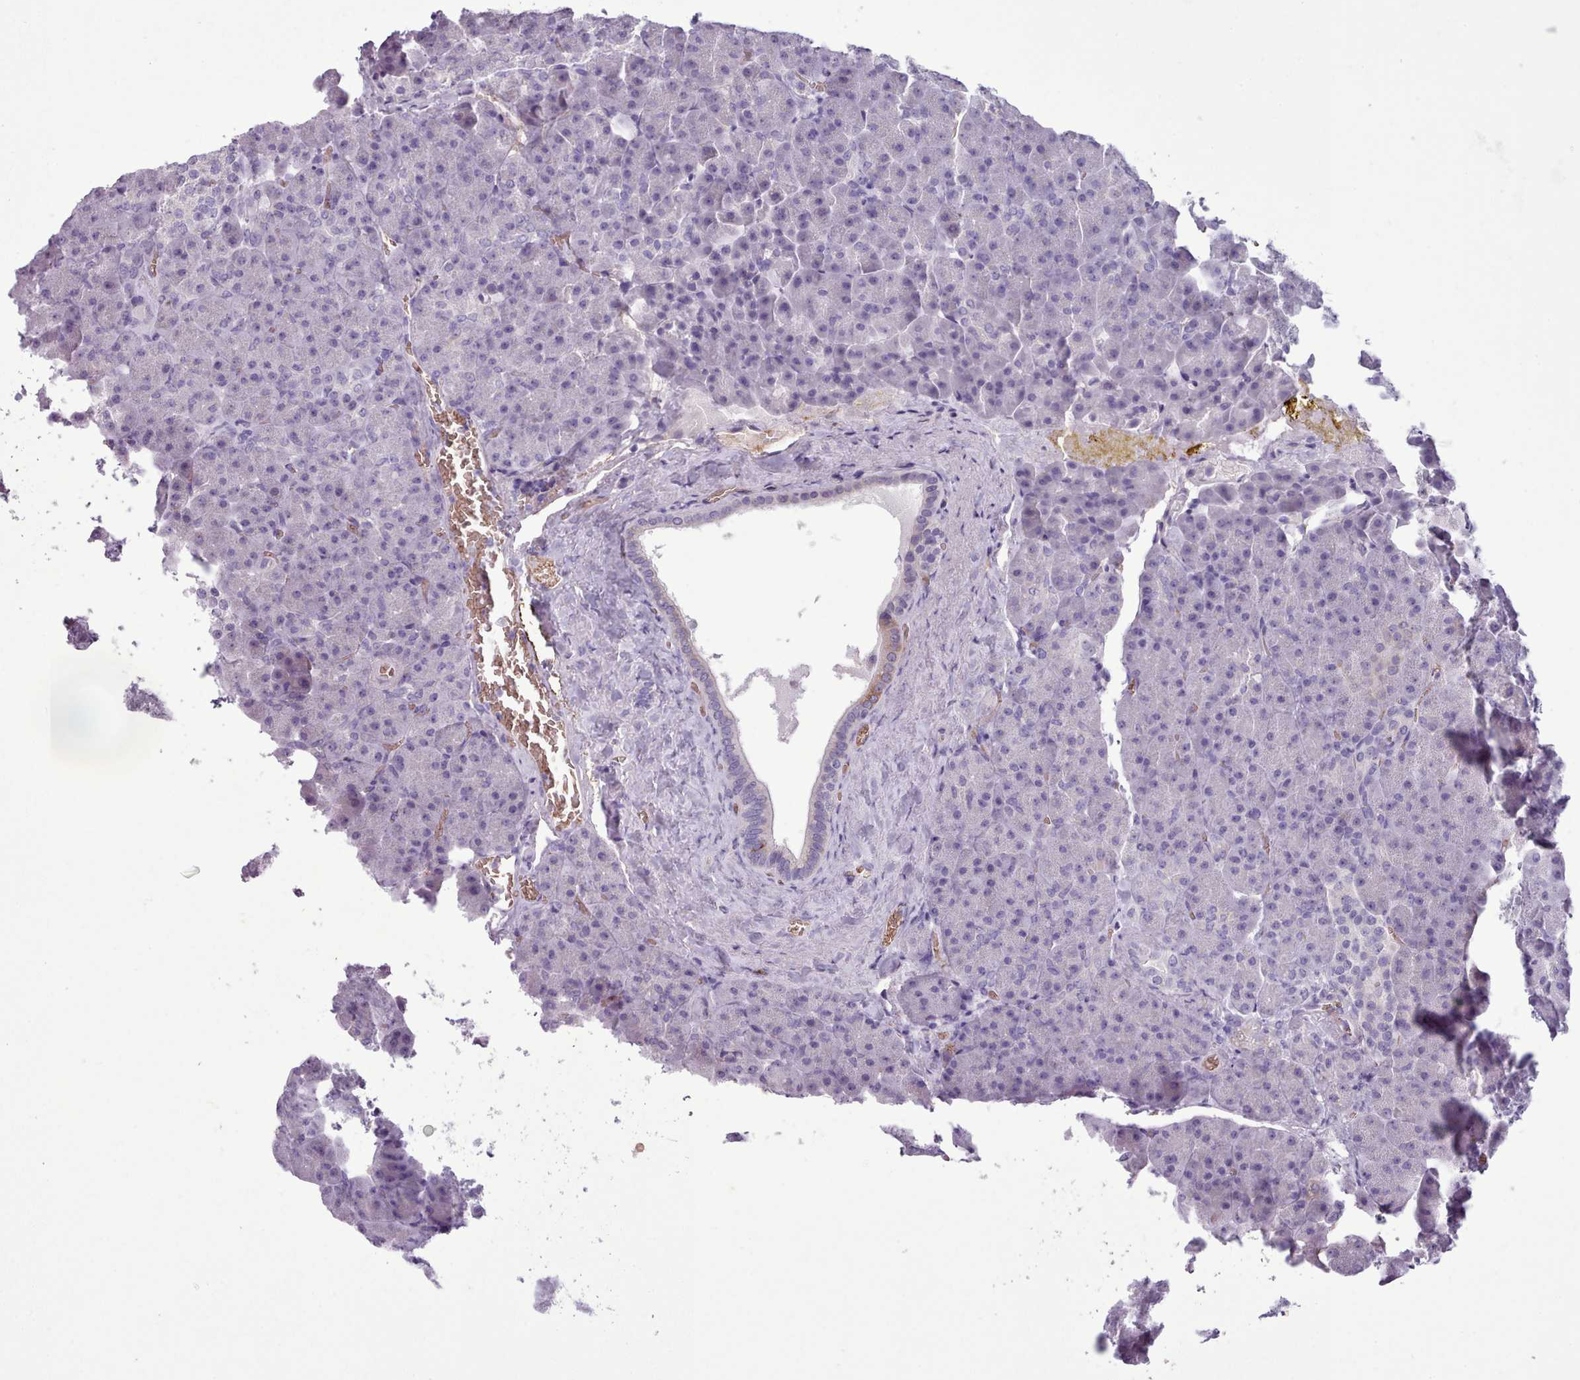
{"staining": {"intensity": "negative", "quantity": "none", "location": "none"}, "tissue": "pancreas", "cell_type": "Exocrine glandular cells", "image_type": "normal", "snomed": [{"axis": "morphology", "description": "Normal tissue, NOS"}, {"axis": "topography", "description": "Pancreas"}], "caption": "Exocrine glandular cells are negative for brown protein staining in normal pancreas. (Brightfield microscopy of DAB (3,3'-diaminobenzidine) immunohistochemistry at high magnification).", "gene": "AK4P3", "patient": {"sex": "female", "age": 74}}